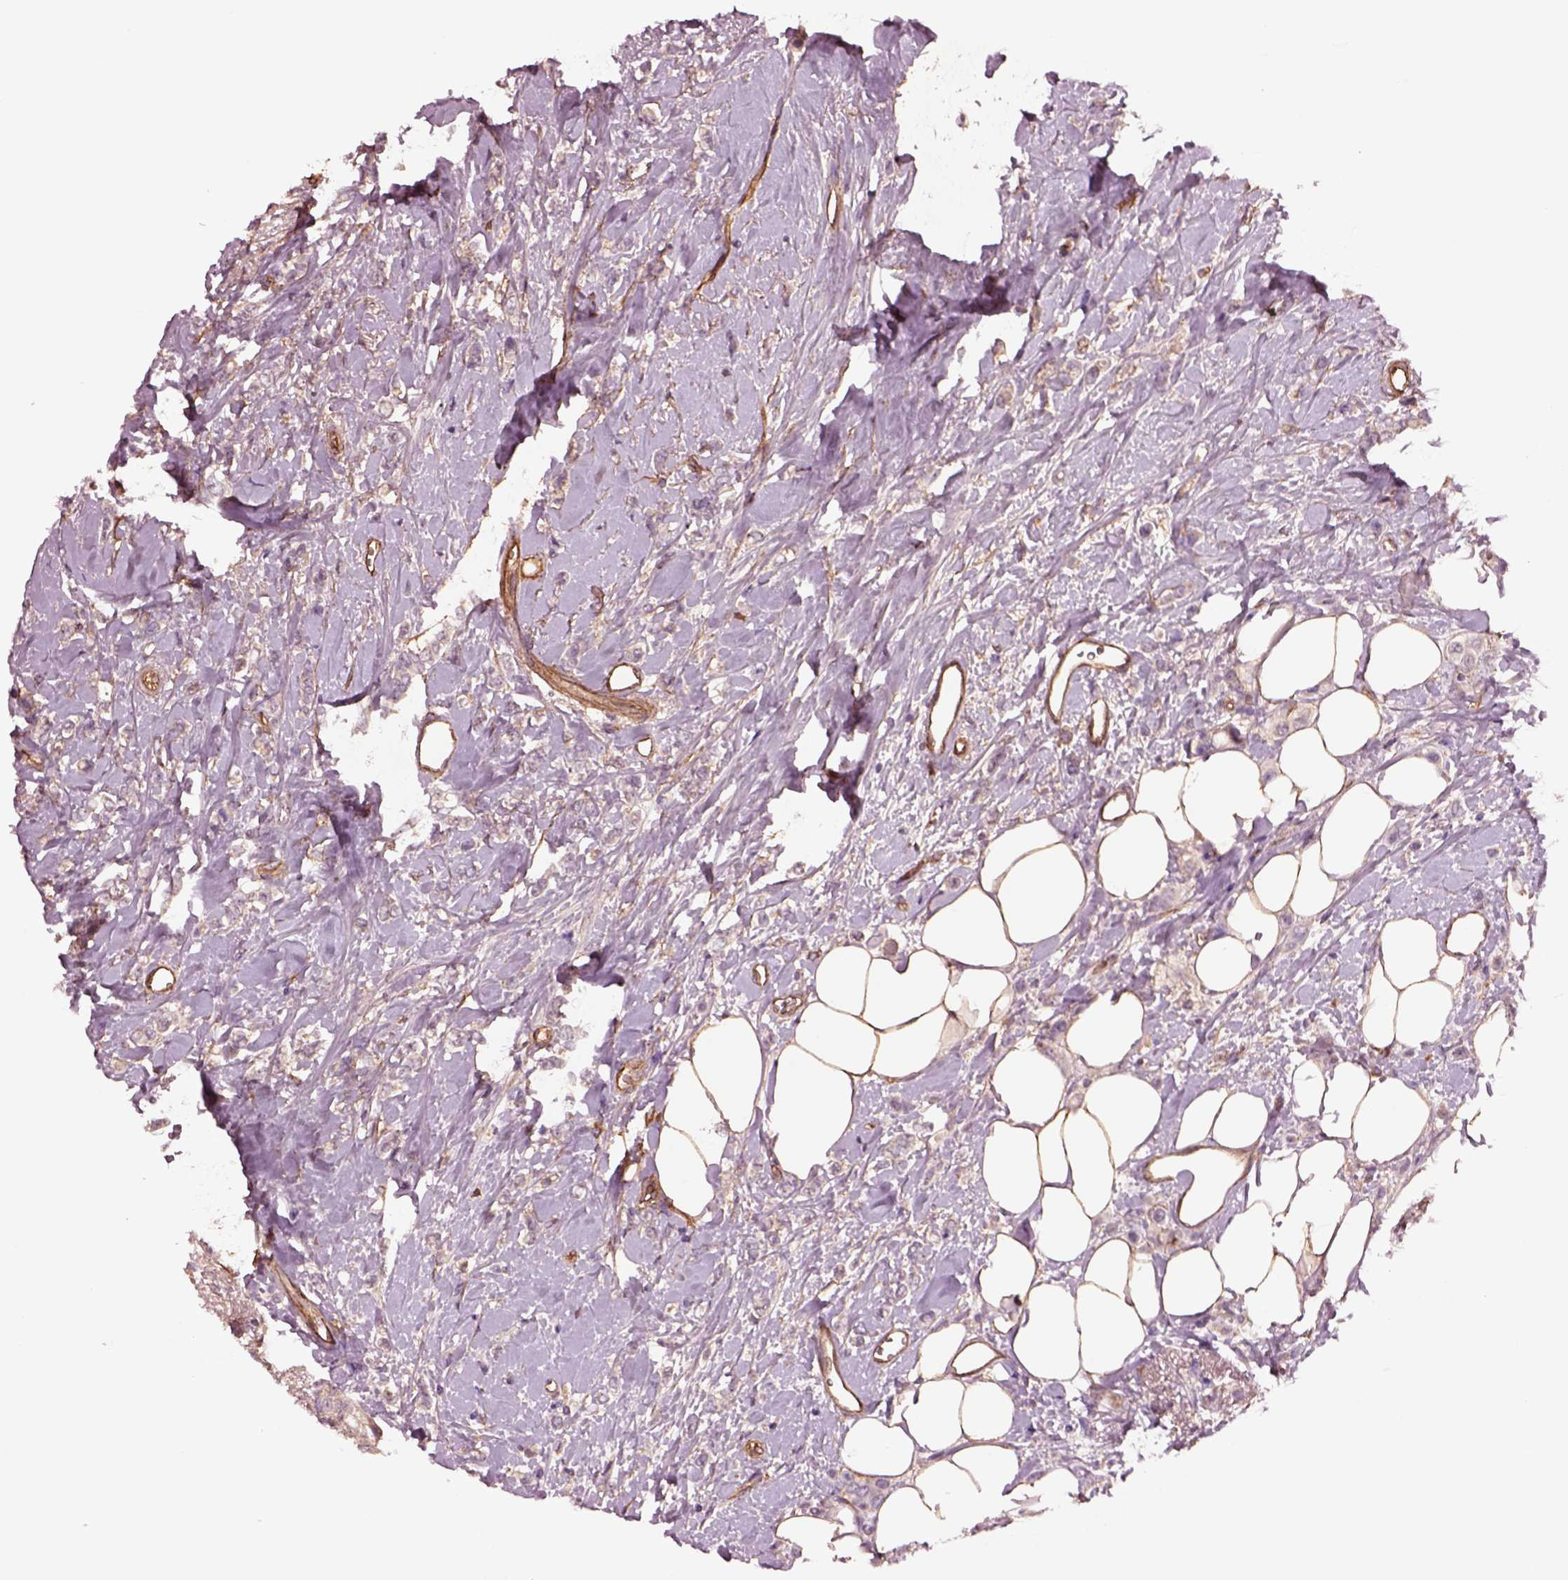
{"staining": {"intensity": "negative", "quantity": "none", "location": "none"}, "tissue": "breast cancer", "cell_type": "Tumor cells", "image_type": "cancer", "snomed": [{"axis": "morphology", "description": "Lobular carcinoma"}, {"axis": "topography", "description": "Breast"}], "caption": "There is no significant positivity in tumor cells of lobular carcinoma (breast).", "gene": "HTR1B", "patient": {"sex": "female", "age": 66}}